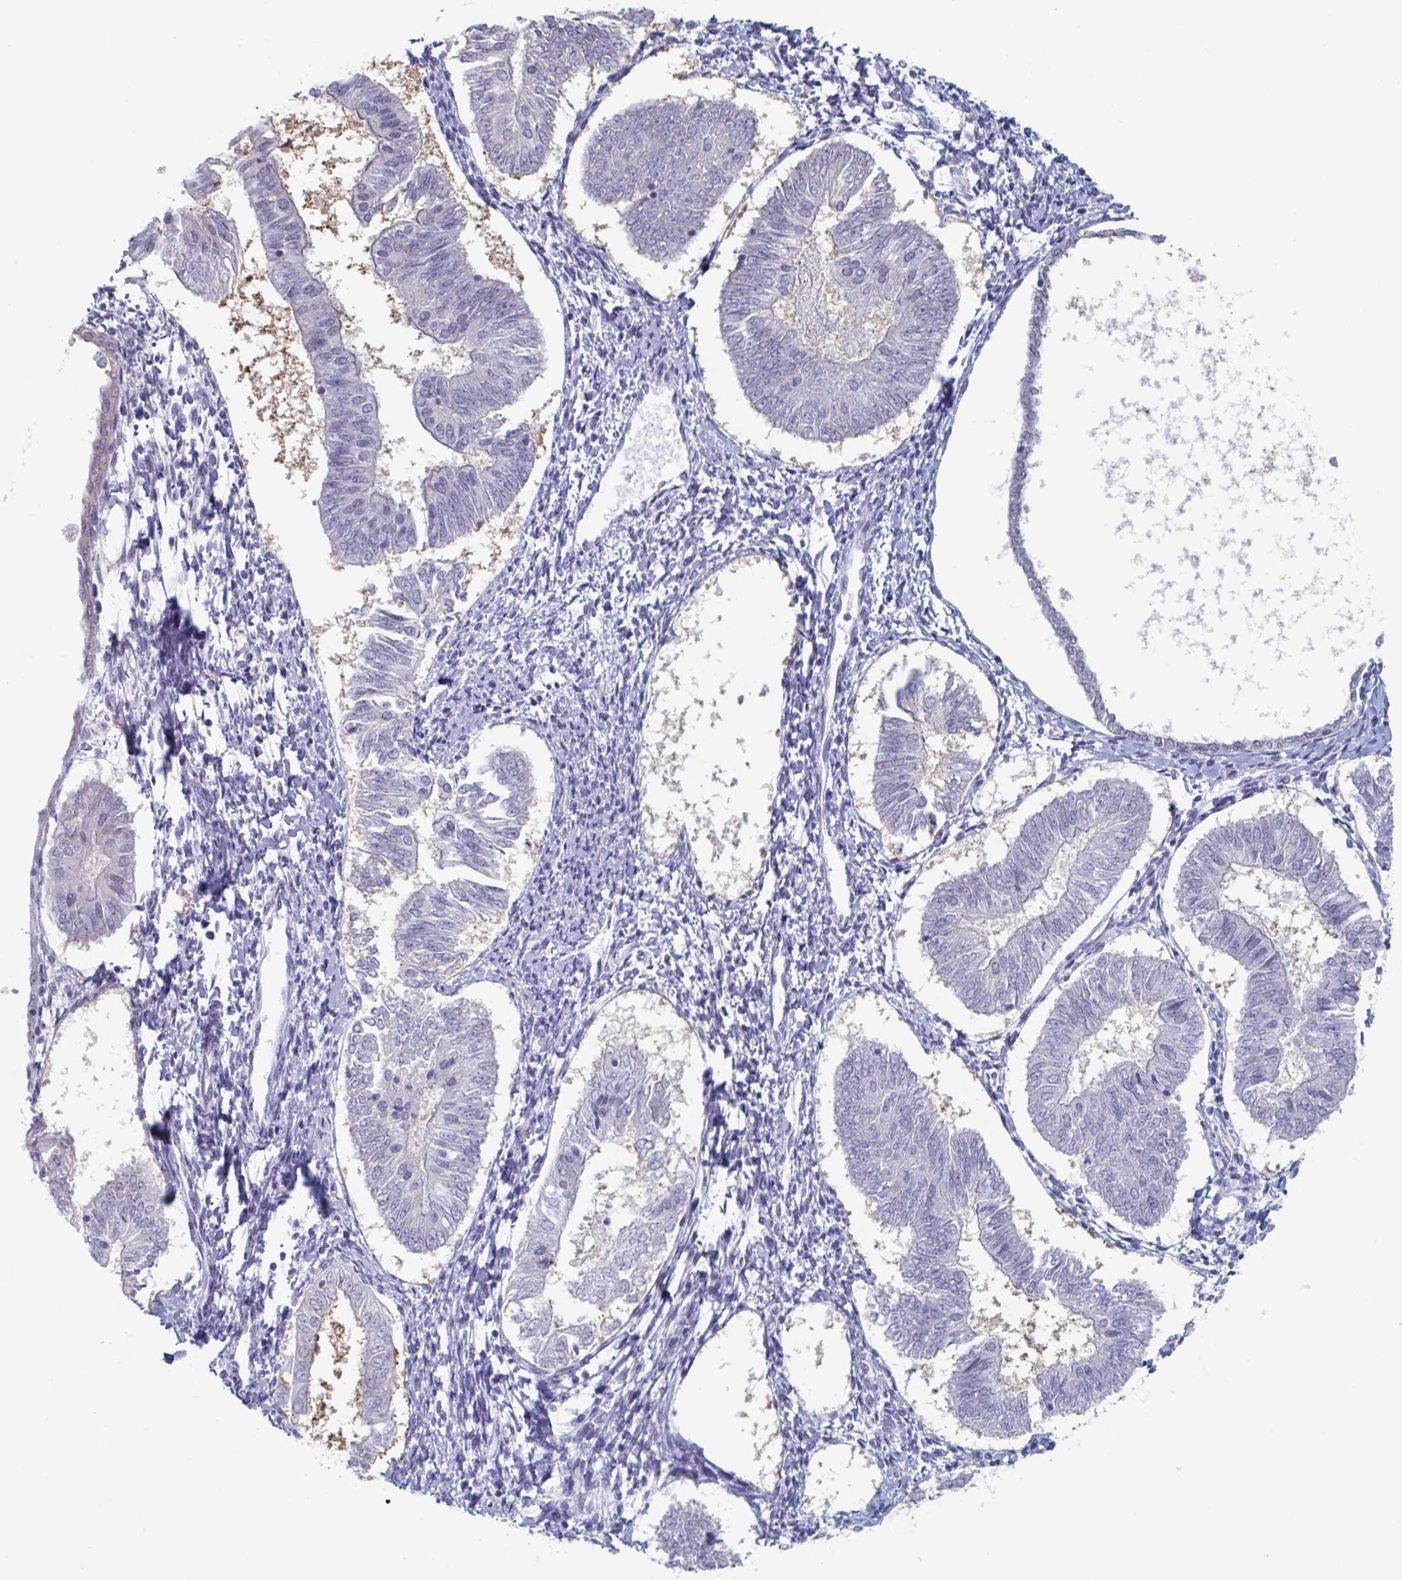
{"staining": {"intensity": "negative", "quantity": "none", "location": "none"}, "tissue": "endometrial cancer", "cell_type": "Tumor cells", "image_type": "cancer", "snomed": [{"axis": "morphology", "description": "Adenocarcinoma, NOS"}, {"axis": "topography", "description": "Endometrium"}], "caption": "The immunohistochemistry (IHC) micrograph has no significant expression in tumor cells of endometrial adenocarcinoma tissue.", "gene": "FOXA1", "patient": {"sex": "female", "age": 58}}